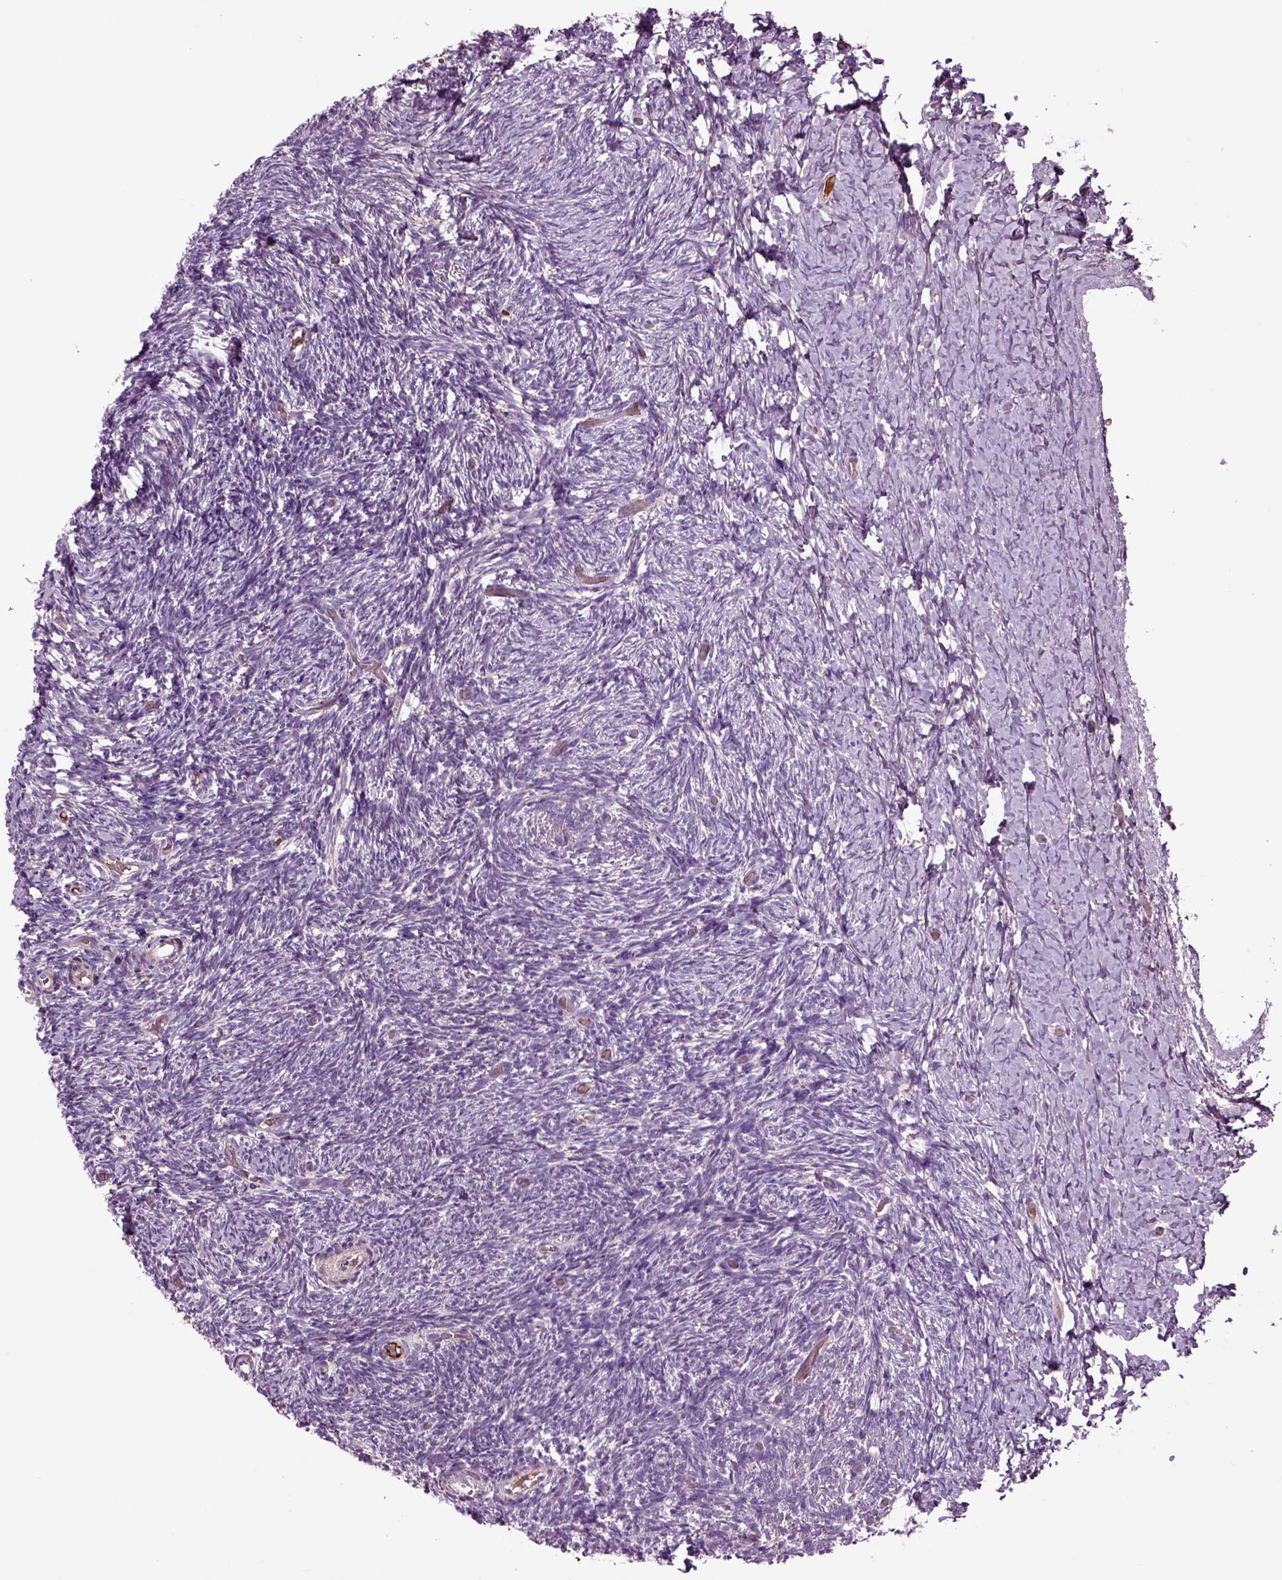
{"staining": {"intensity": "moderate", "quantity": ">75%", "location": "cytoplasmic/membranous"}, "tissue": "ovary", "cell_type": "Follicle cells", "image_type": "normal", "snomed": [{"axis": "morphology", "description": "Normal tissue, NOS"}, {"axis": "topography", "description": "Ovary"}], "caption": "Immunohistochemistry photomicrograph of benign ovary: ovary stained using IHC demonstrates medium levels of moderate protein expression localized specifically in the cytoplasmic/membranous of follicle cells, appearing as a cytoplasmic/membranous brown color.", "gene": "SPON1", "patient": {"sex": "female", "age": 39}}